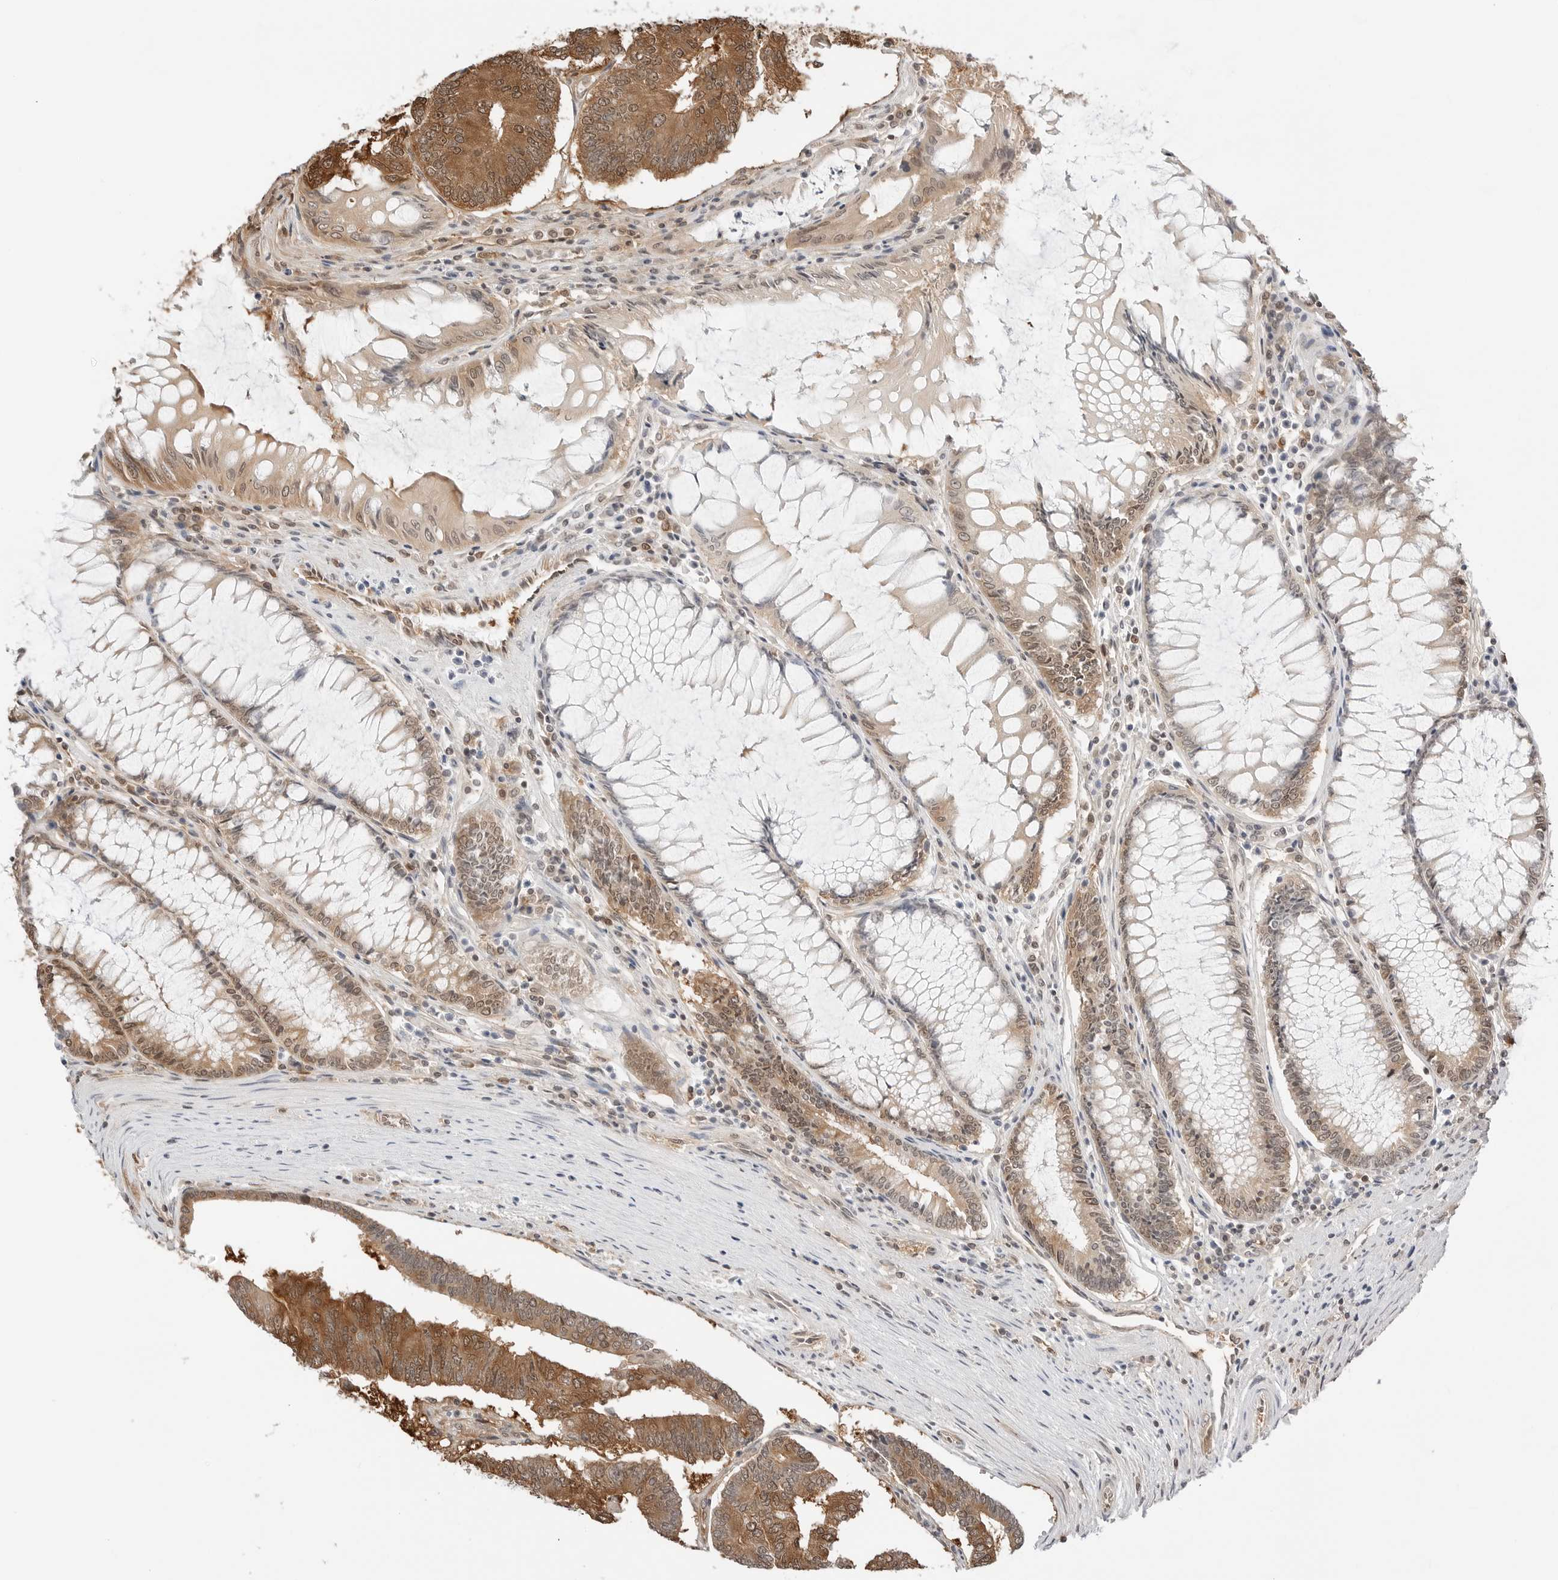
{"staining": {"intensity": "moderate", "quantity": "25%-75%", "location": "cytoplasmic/membranous,nuclear"}, "tissue": "colorectal cancer", "cell_type": "Tumor cells", "image_type": "cancer", "snomed": [{"axis": "morphology", "description": "Adenocarcinoma, NOS"}, {"axis": "topography", "description": "Colon"}], "caption": "A histopathology image of colorectal cancer stained for a protein shows moderate cytoplasmic/membranous and nuclear brown staining in tumor cells. The staining was performed using DAB (3,3'-diaminobenzidine) to visualize the protein expression in brown, while the nuclei were stained in blue with hematoxylin (Magnification: 20x).", "gene": "NUDC", "patient": {"sex": "female", "age": 67}}